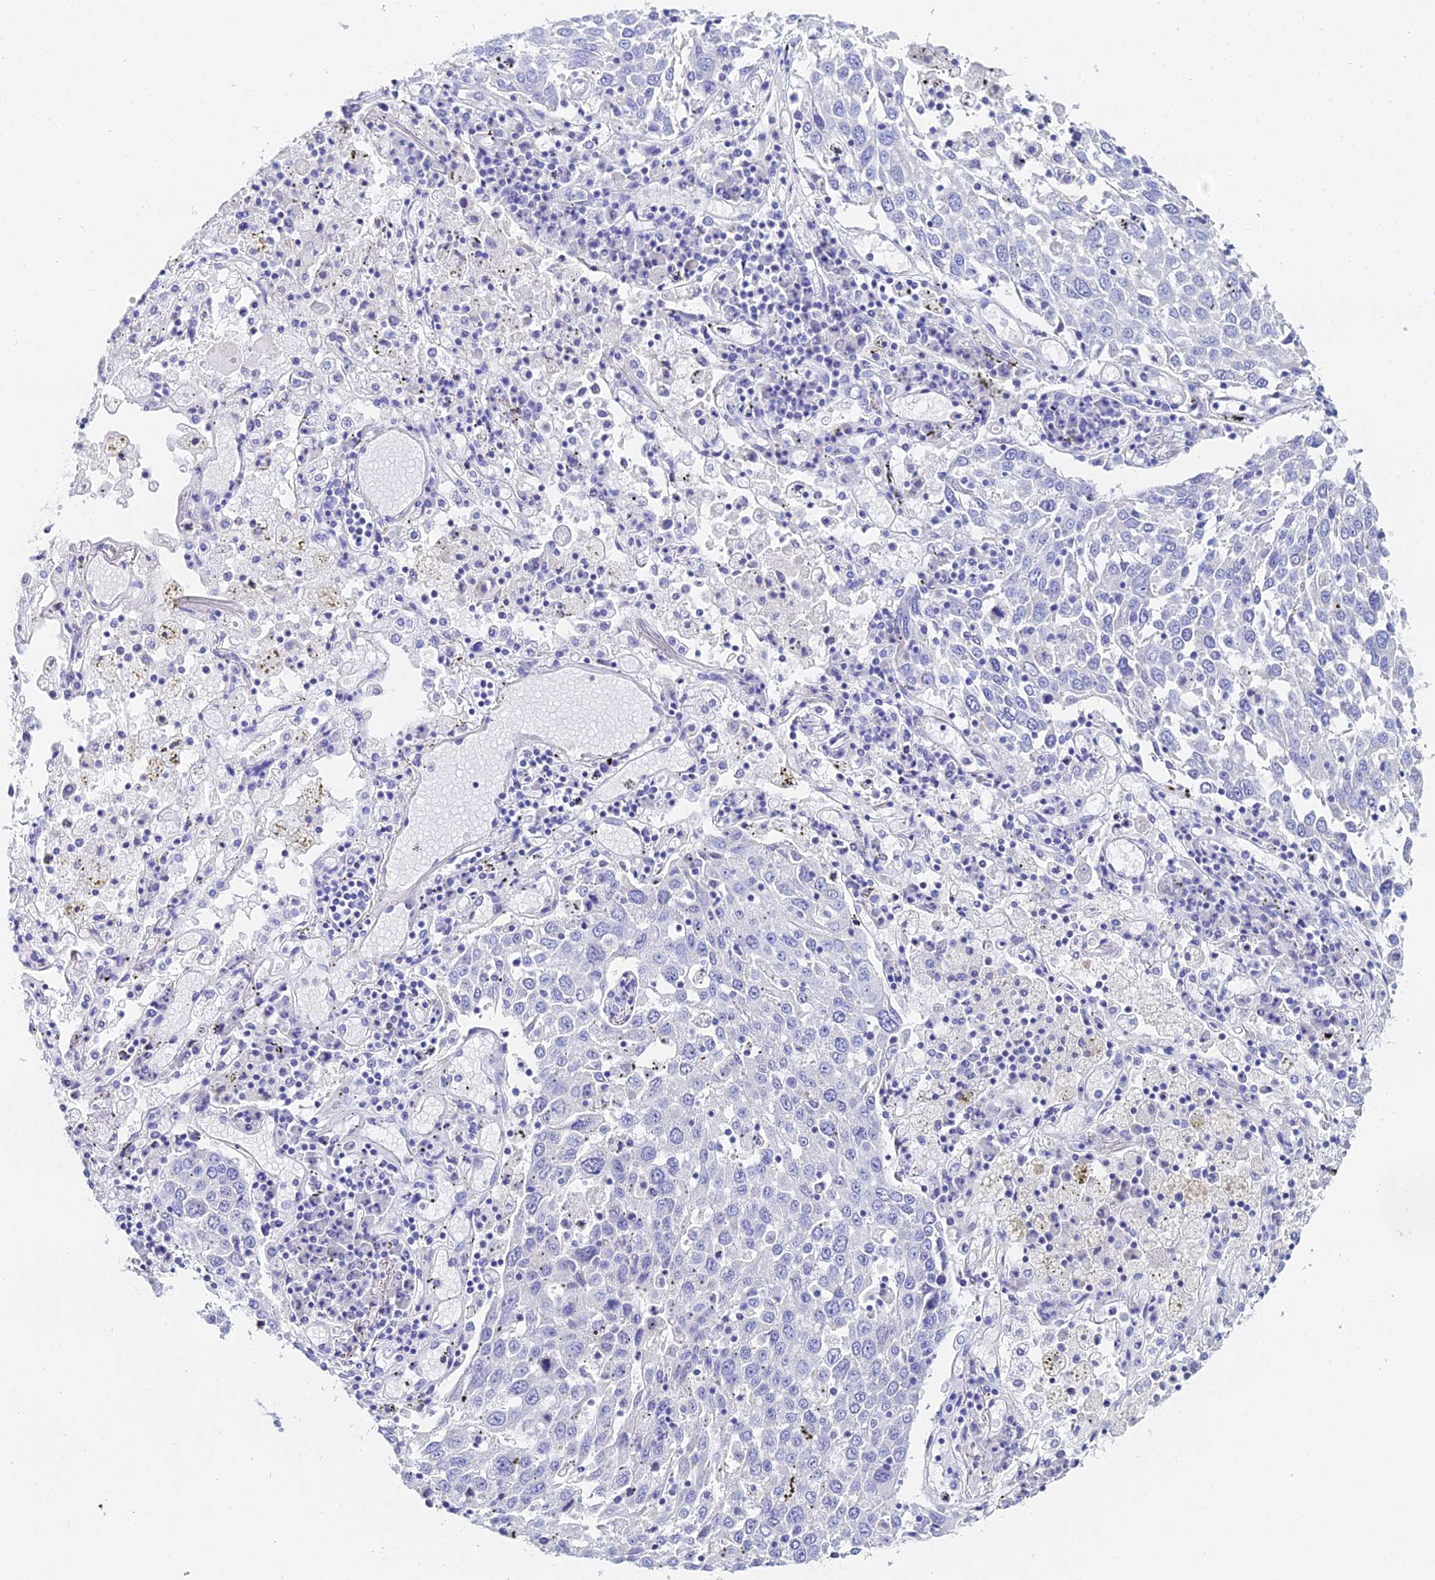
{"staining": {"intensity": "negative", "quantity": "none", "location": "none"}, "tissue": "lung cancer", "cell_type": "Tumor cells", "image_type": "cancer", "snomed": [{"axis": "morphology", "description": "Squamous cell carcinoma, NOS"}, {"axis": "topography", "description": "Lung"}], "caption": "This is an immunohistochemistry photomicrograph of lung cancer. There is no staining in tumor cells.", "gene": "OCM", "patient": {"sex": "male", "age": 65}}